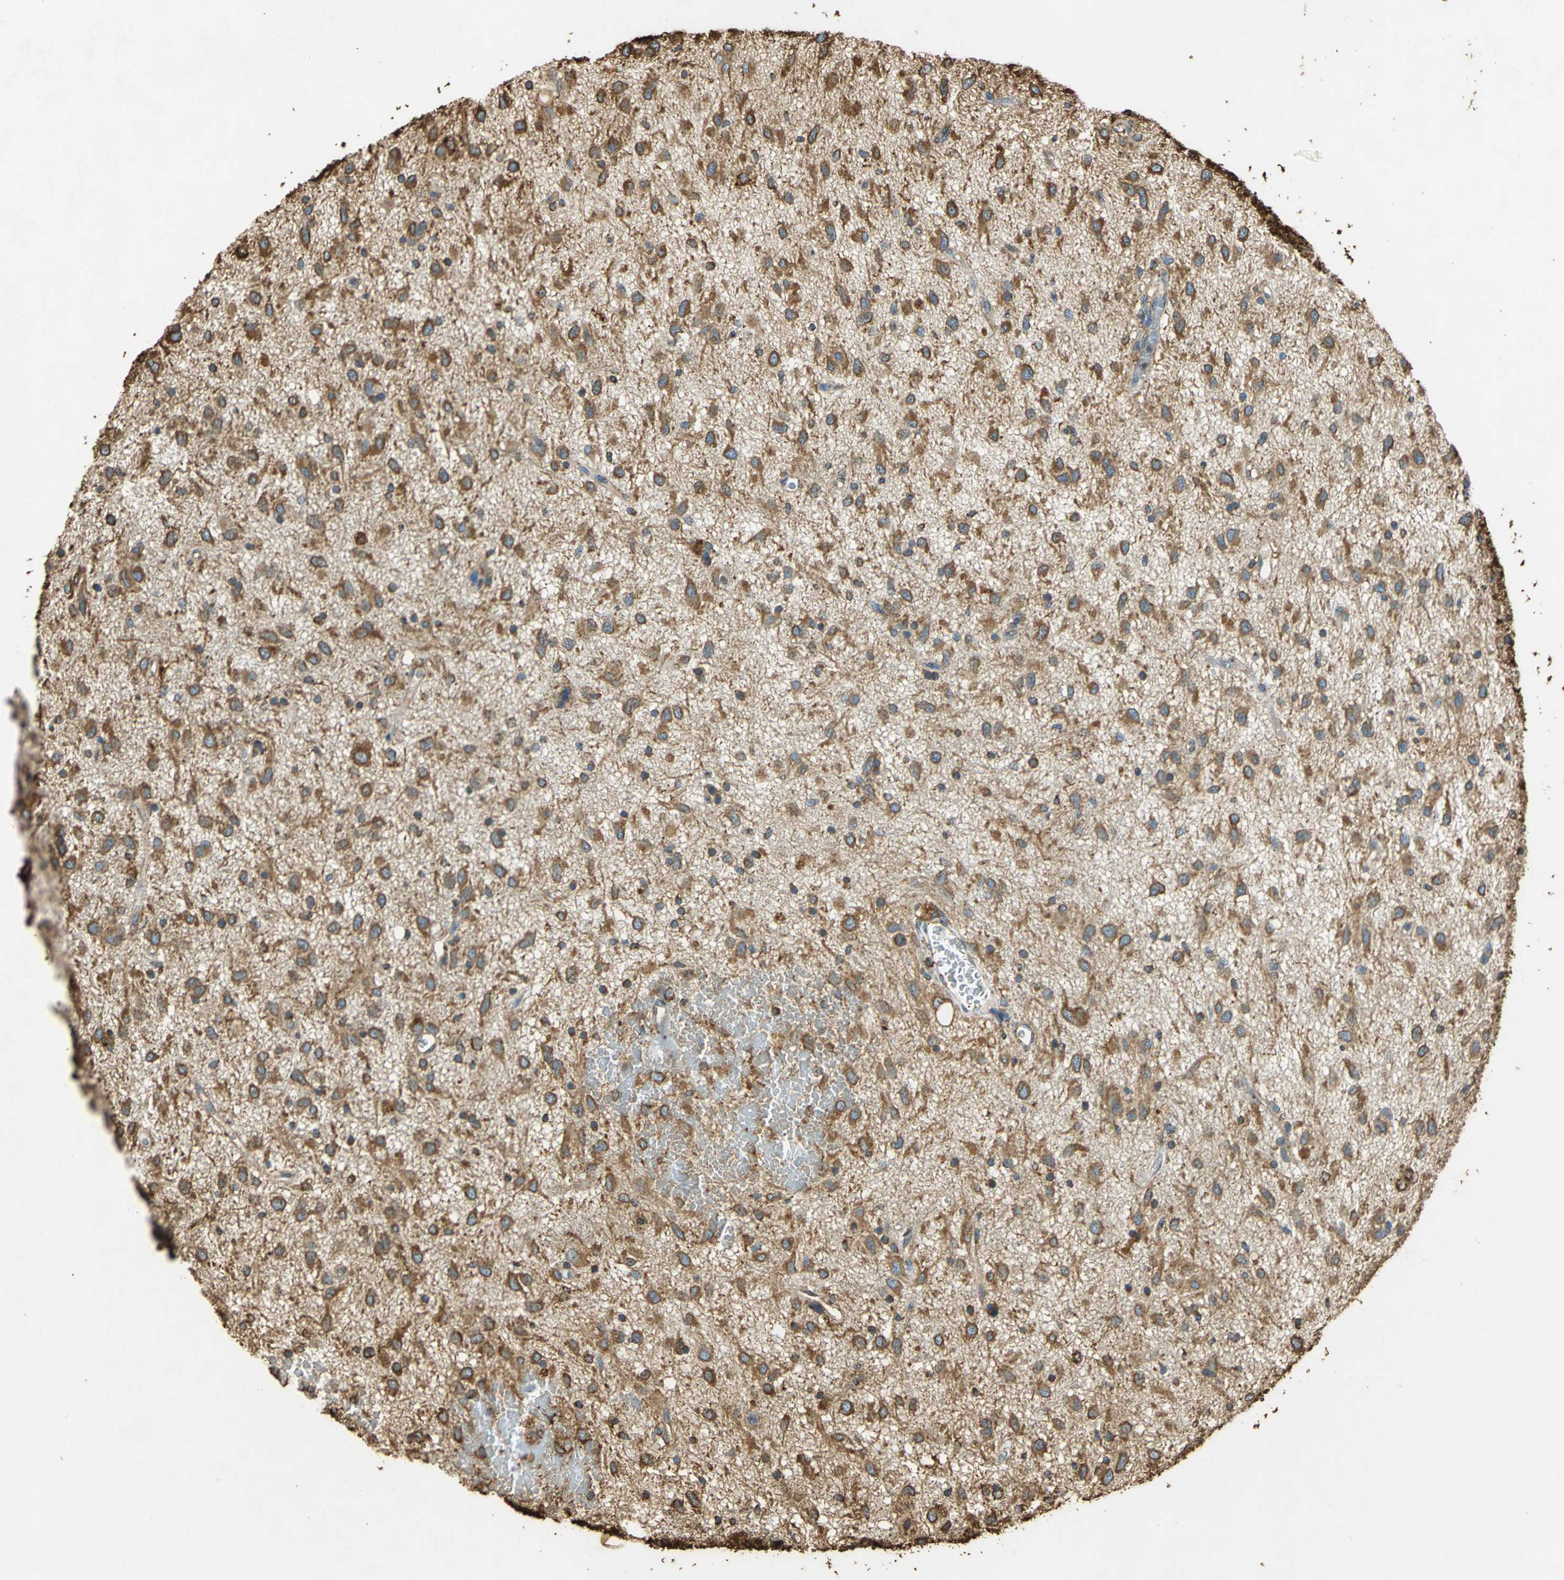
{"staining": {"intensity": "moderate", "quantity": ">75%", "location": "cytoplasmic/membranous"}, "tissue": "glioma", "cell_type": "Tumor cells", "image_type": "cancer", "snomed": [{"axis": "morphology", "description": "Glioma, malignant, Low grade"}, {"axis": "topography", "description": "Brain"}], "caption": "Immunohistochemical staining of malignant glioma (low-grade) demonstrates medium levels of moderate cytoplasmic/membranous protein staining in about >75% of tumor cells.", "gene": "HSP90B1", "patient": {"sex": "male", "age": 77}}